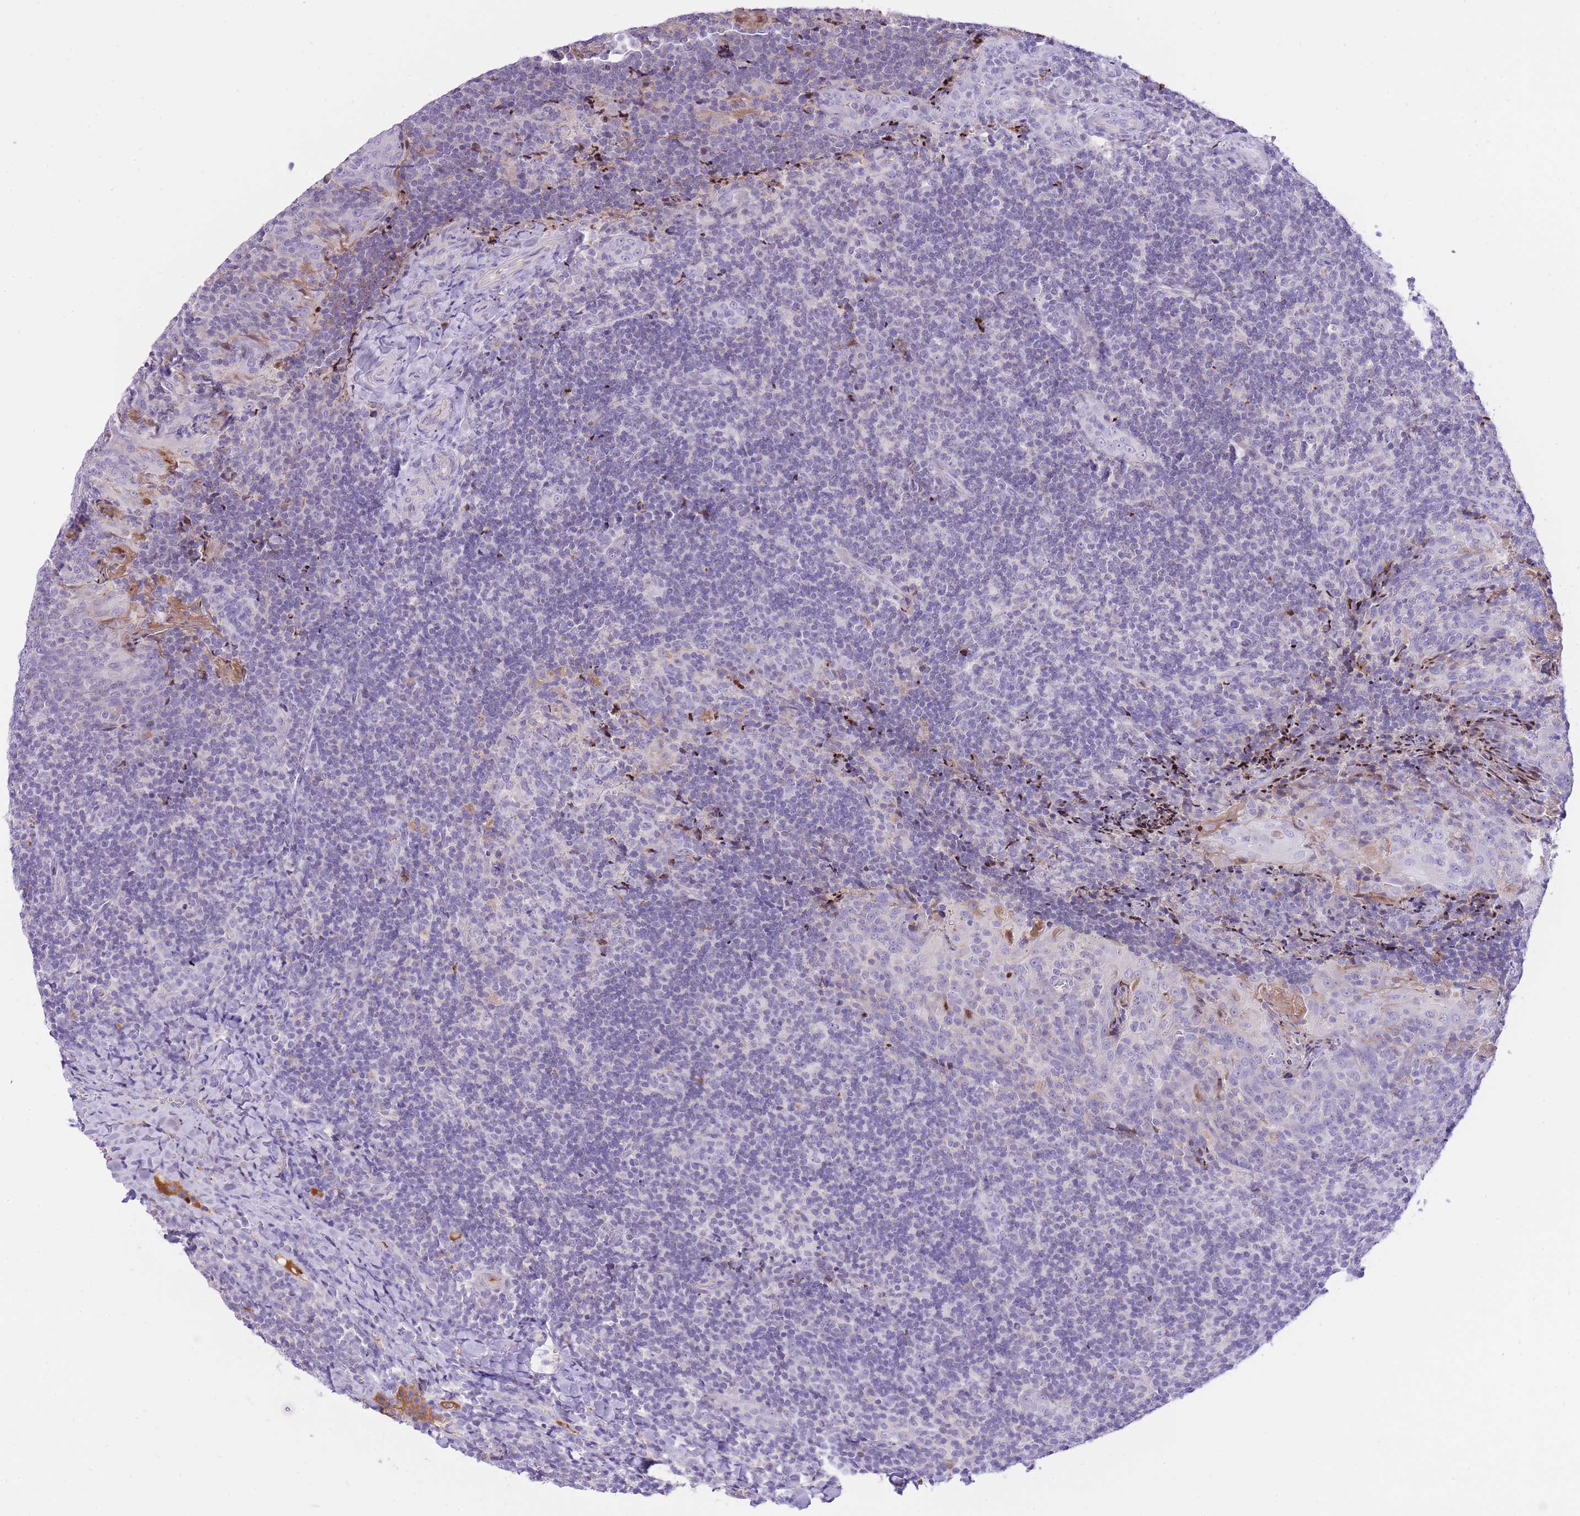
{"staining": {"intensity": "negative", "quantity": "none", "location": "none"}, "tissue": "tonsil", "cell_type": "Germinal center cells", "image_type": "normal", "snomed": [{"axis": "morphology", "description": "Normal tissue, NOS"}, {"axis": "topography", "description": "Tonsil"}], "caption": "Immunohistochemical staining of benign tonsil reveals no significant staining in germinal center cells. The staining is performed using DAB brown chromogen with nuclei counter-stained in using hematoxylin.", "gene": "HRG", "patient": {"sex": "male", "age": 17}}